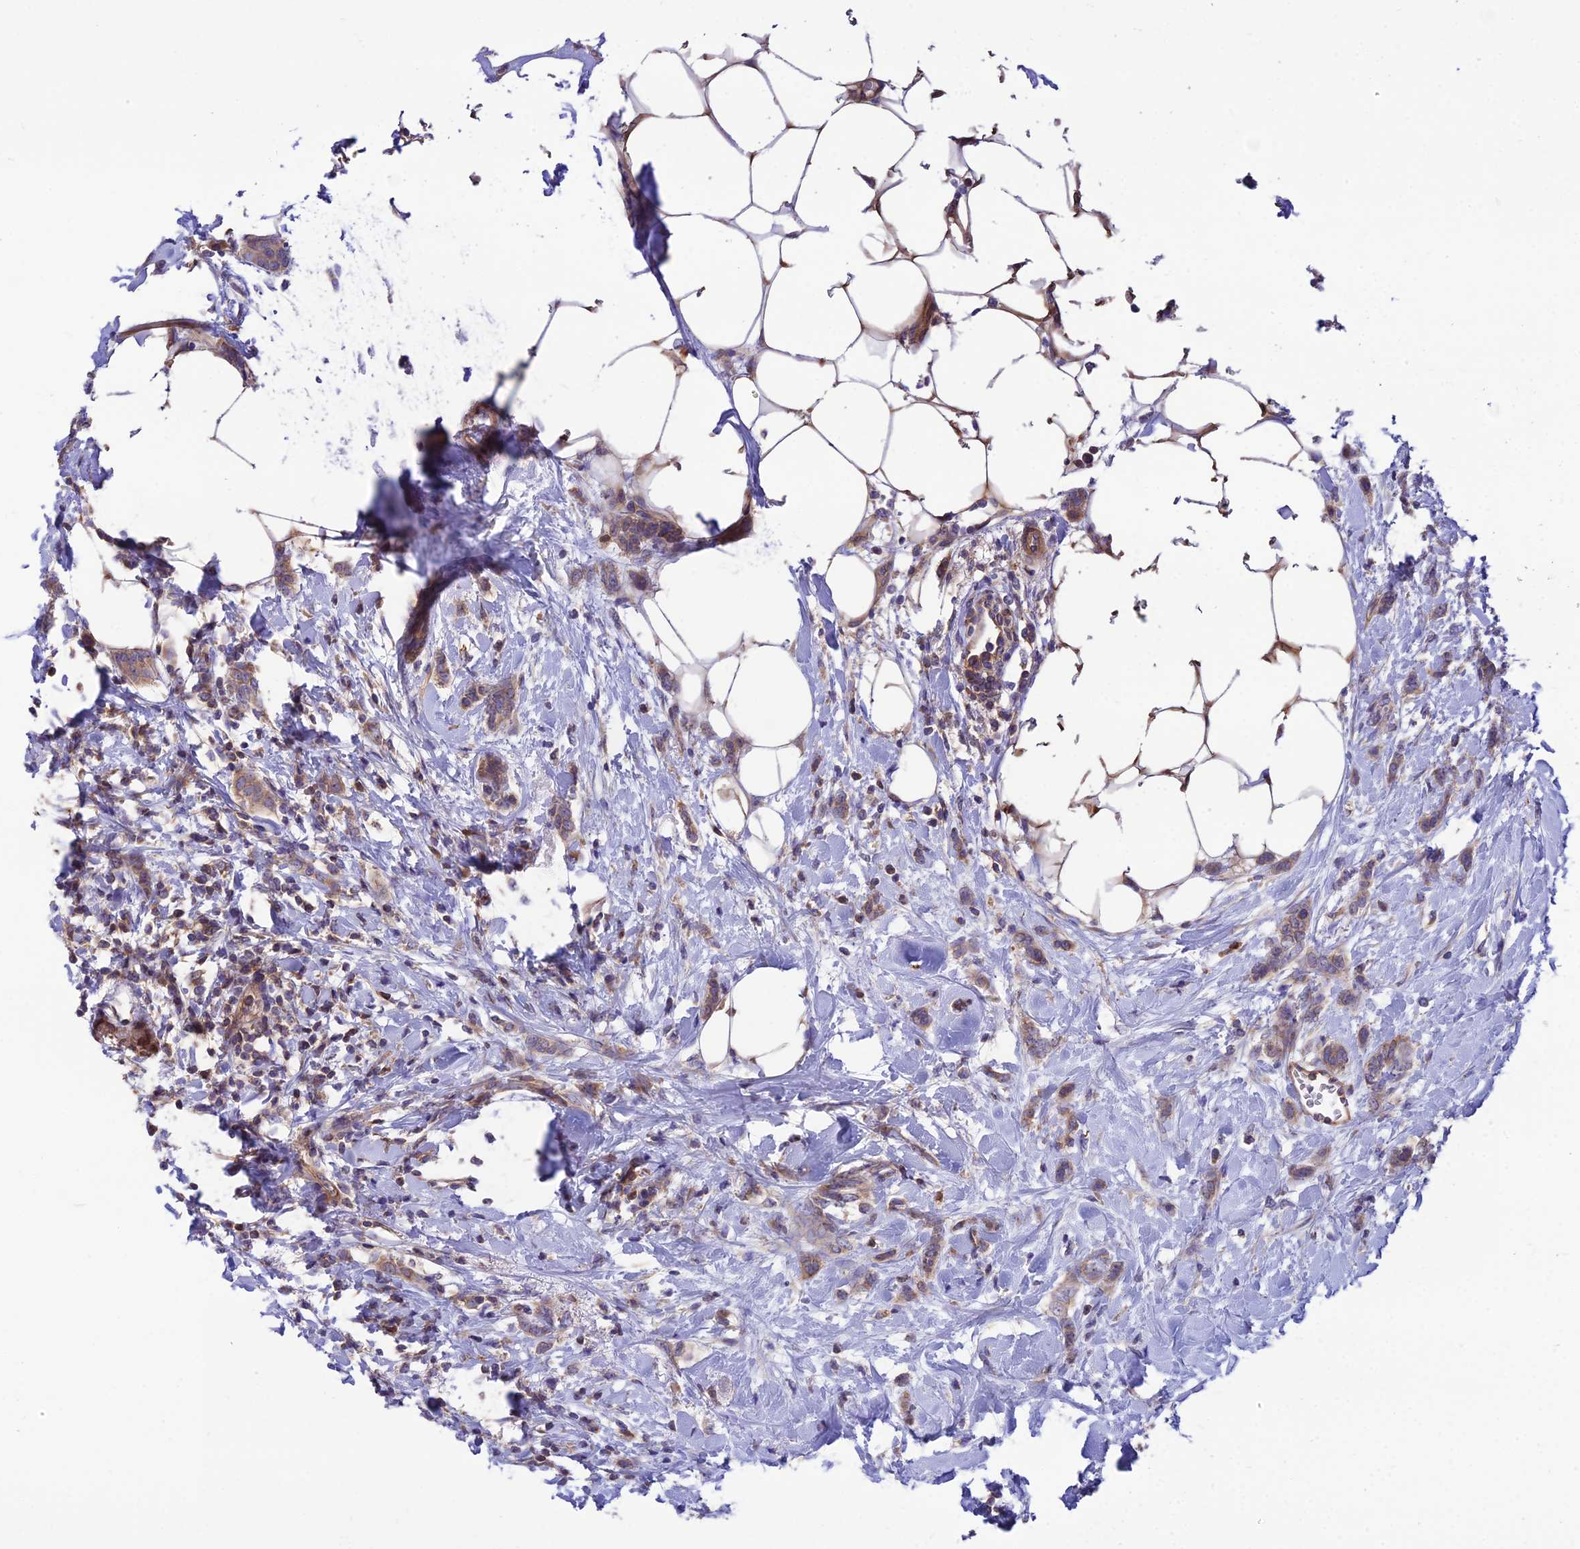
{"staining": {"intensity": "moderate", "quantity": ">75%", "location": "cytoplasmic/membranous"}, "tissue": "breast cancer", "cell_type": "Tumor cells", "image_type": "cancer", "snomed": [{"axis": "morphology", "description": "Duct carcinoma"}, {"axis": "topography", "description": "Breast"}], "caption": "About >75% of tumor cells in human breast intraductal carcinoma display moderate cytoplasmic/membranous protein positivity as visualized by brown immunohistochemical staining.", "gene": "TRIM43B", "patient": {"sex": "female", "age": 72}}